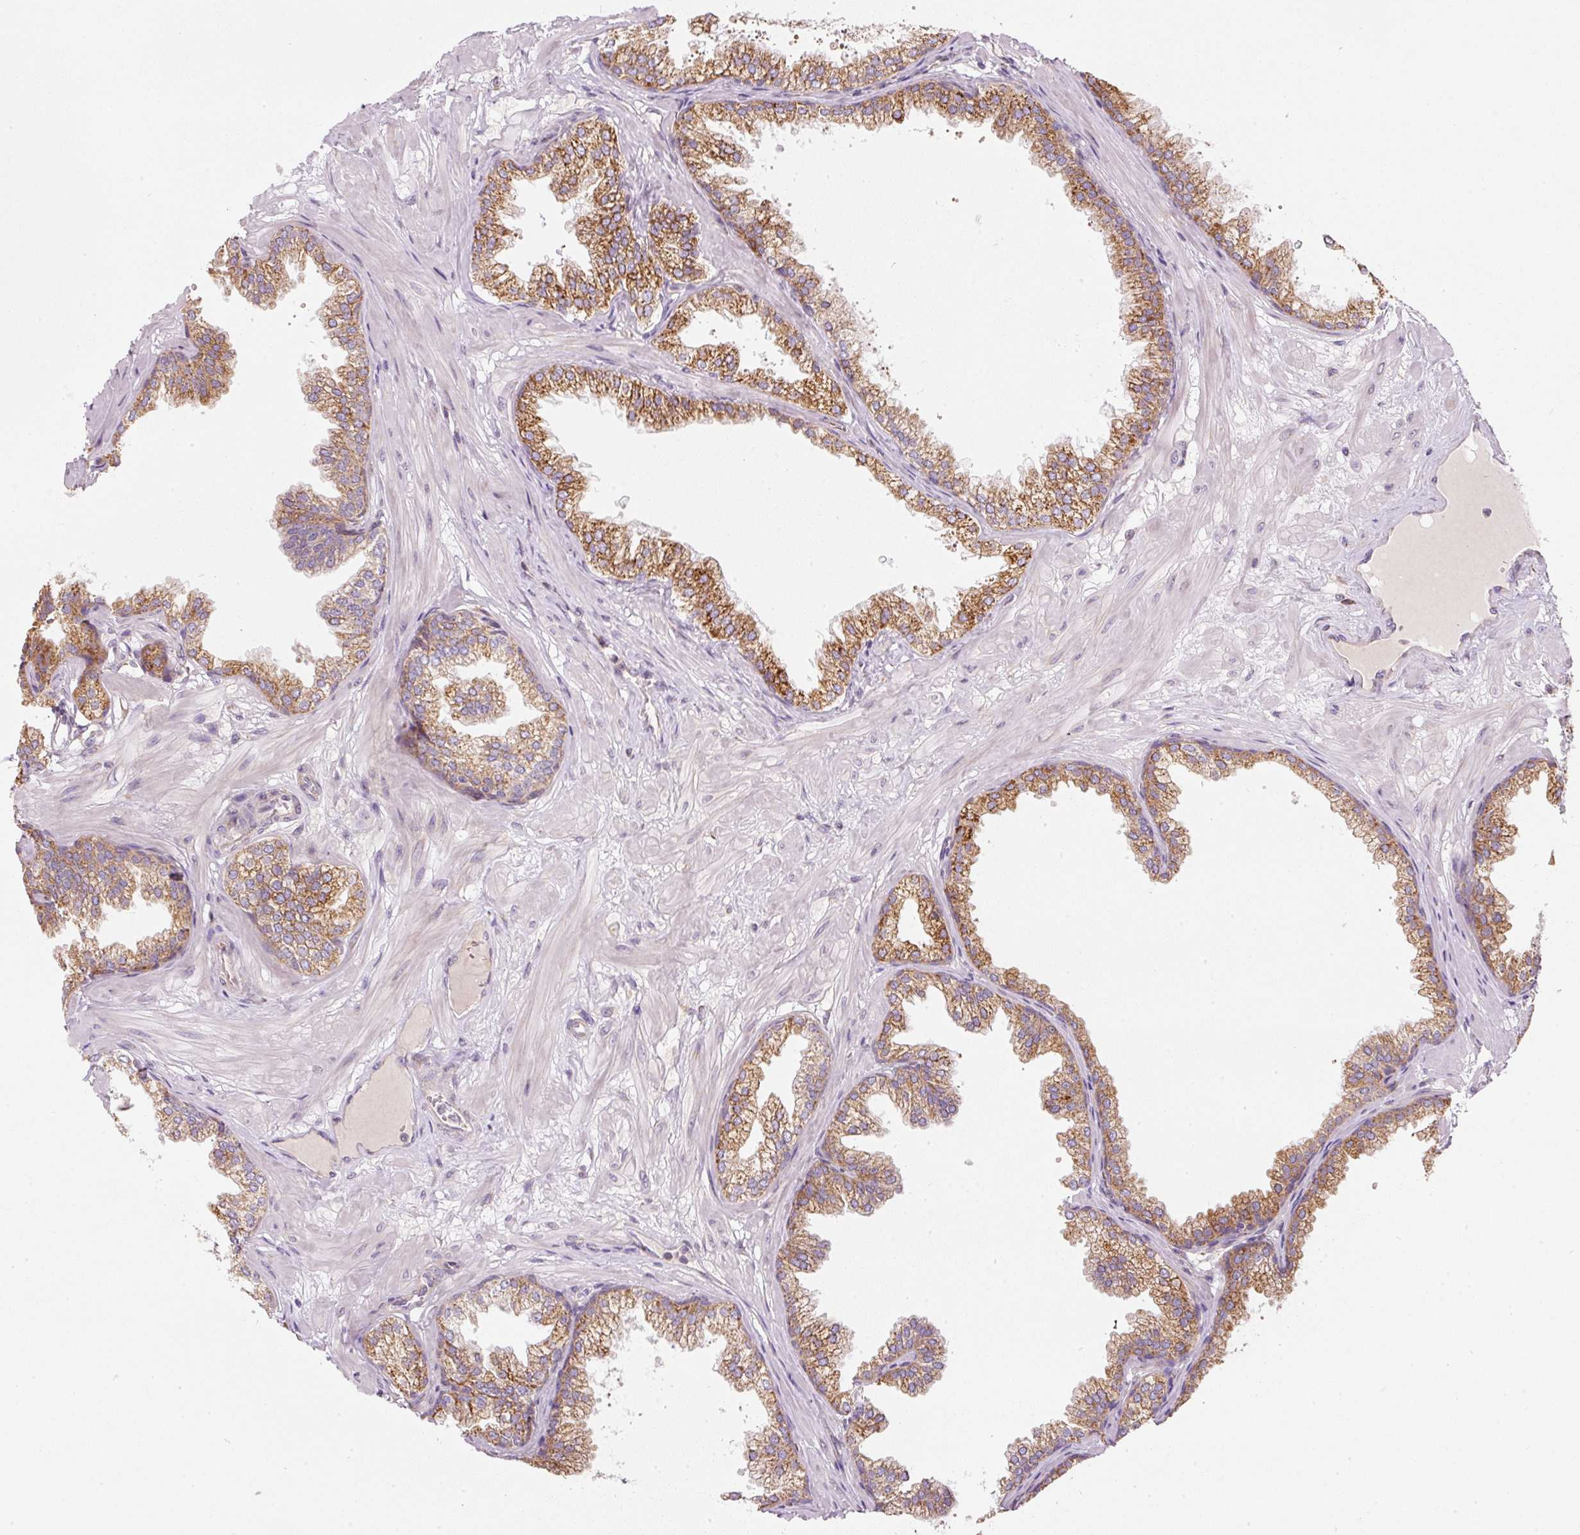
{"staining": {"intensity": "moderate", "quantity": ">75%", "location": "cytoplasmic/membranous"}, "tissue": "prostate", "cell_type": "Glandular cells", "image_type": "normal", "snomed": [{"axis": "morphology", "description": "Normal tissue, NOS"}, {"axis": "topography", "description": "Prostate"}], "caption": "Immunohistochemical staining of normal prostate exhibits >75% levels of moderate cytoplasmic/membranous protein staining in about >75% of glandular cells.", "gene": "MORN4", "patient": {"sex": "male", "age": 37}}